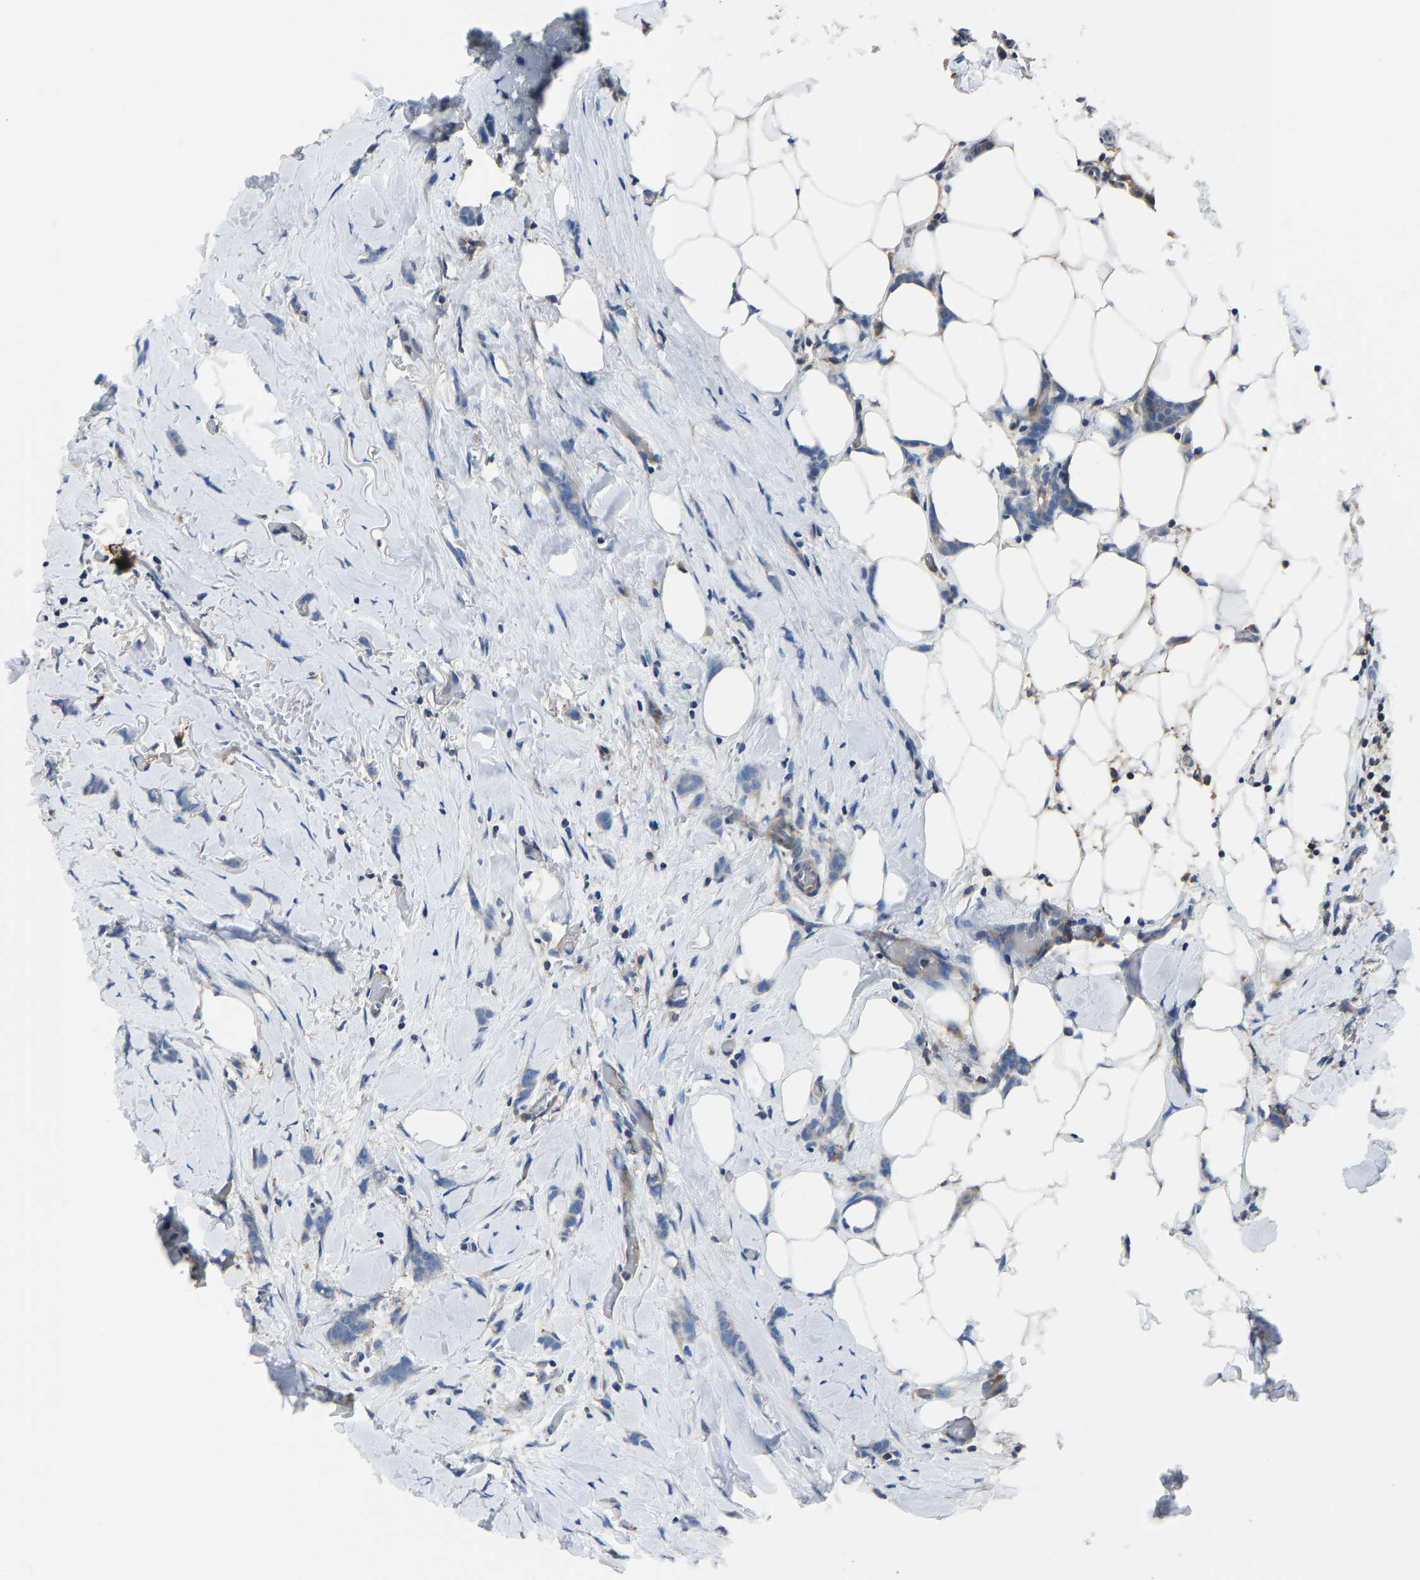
{"staining": {"intensity": "negative", "quantity": "none", "location": "none"}, "tissue": "breast cancer", "cell_type": "Tumor cells", "image_type": "cancer", "snomed": [{"axis": "morphology", "description": "Lobular carcinoma, in situ"}, {"axis": "morphology", "description": "Lobular carcinoma"}, {"axis": "topography", "description": "Breast"}], "caption": "This is a histopathology image of immunohistochemistry staining of breast lobular carcinoma in situ, which shows no expression in tumor cells.", "gene": "PRKAR1A", "patient": {"sex": "female", "age": 41}}